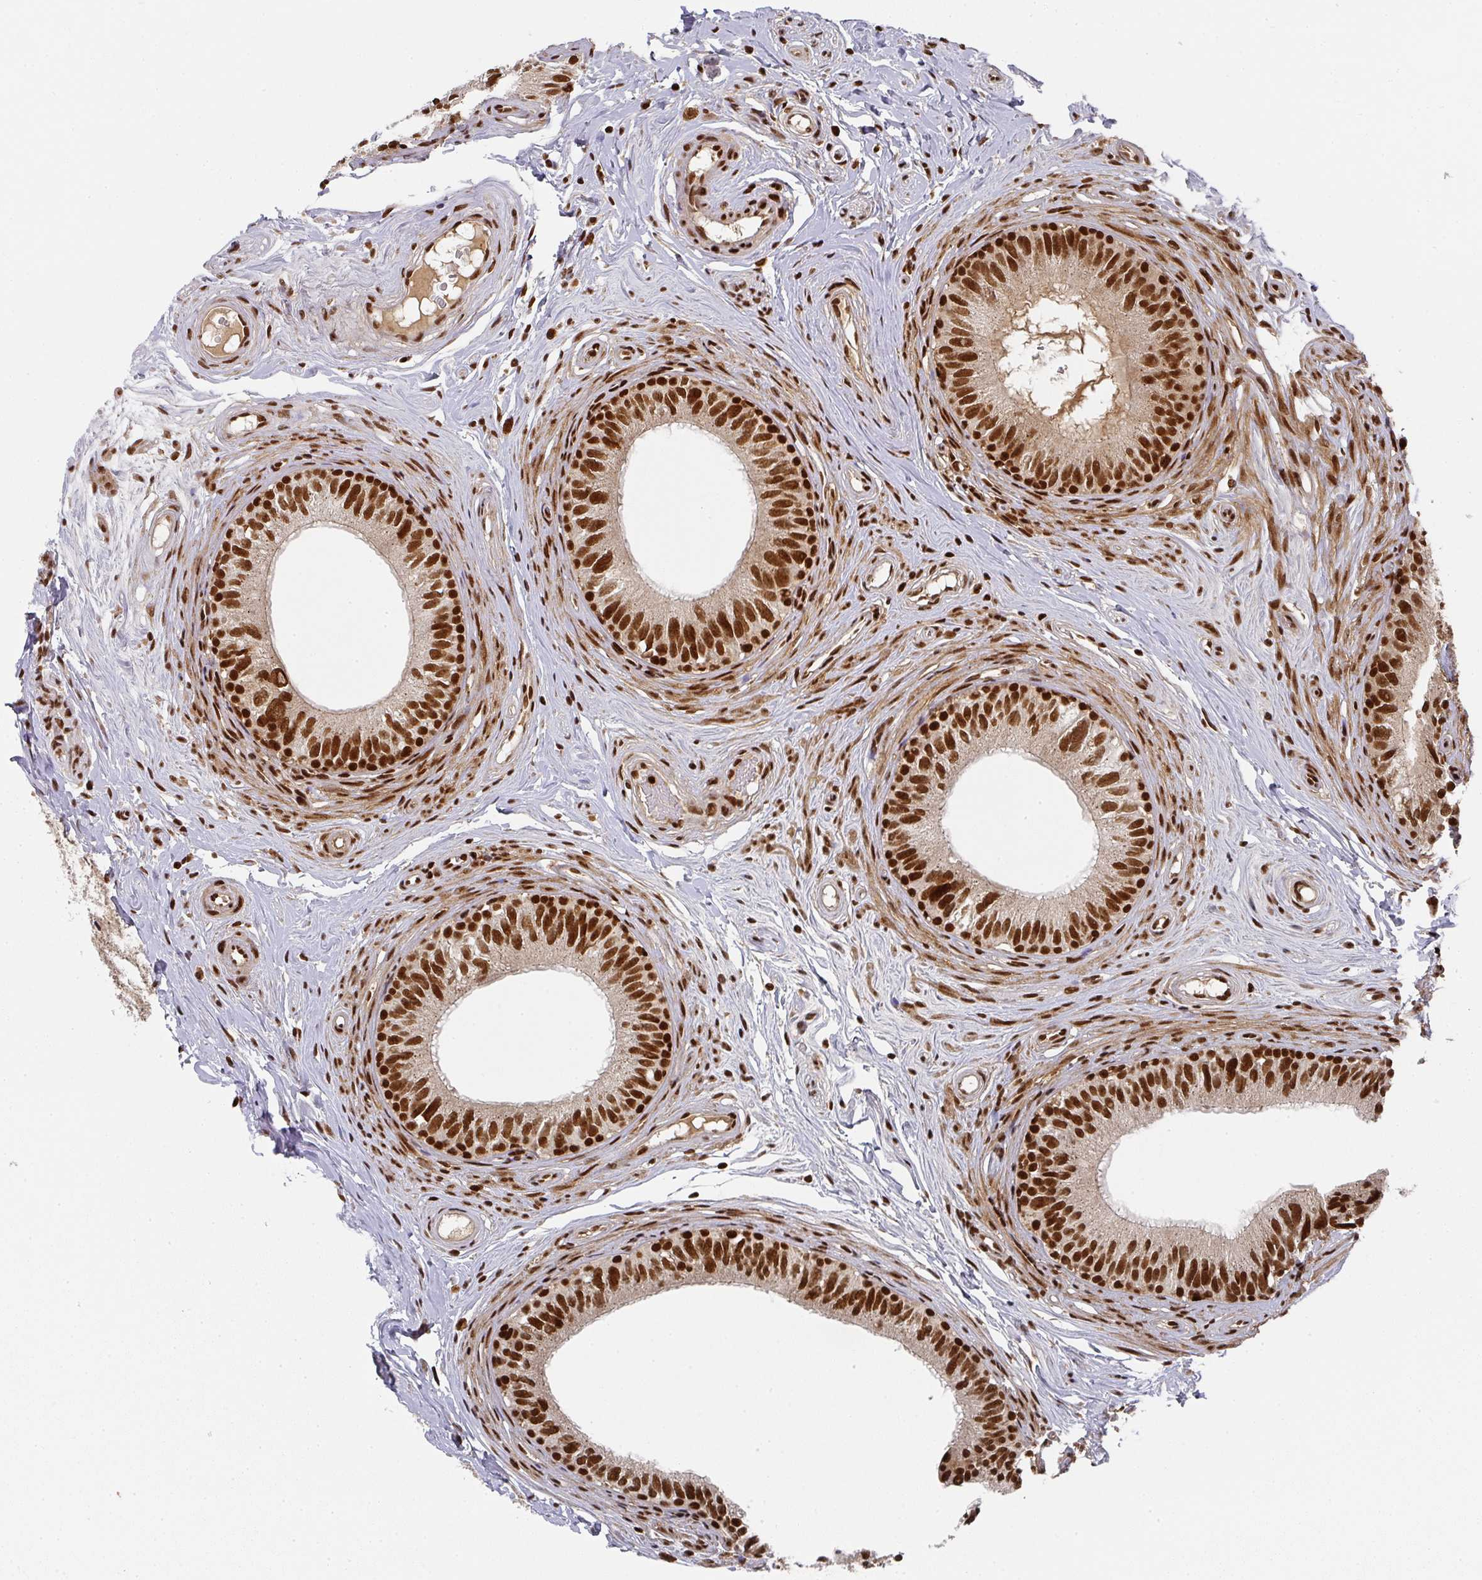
{"staining": {"intensity": "strong", "quantity": ">75%", "location": "nuclear"}, "tissue": "epididymis", "cell_type": "Glandular cells", "image_type": "normal", "snomed": [{"axis": "morphology", "description": "Normal tissue, NOS"}, {"axis": "morphology", "description": "Seminoma, NOS"}, {"axis": "topography", "description": "Testis"}, {"axis": "topography", "description": "Epididymis"}], "caption": "Brown immunohistochemical staining in normal human epididymis shows strong nuclear expression in approximately >75% of glandular cells. The protein is stained brown, and the nuclei are stained in blue (DAB (3,3'-diaminobenzidine) IHC with brightfield microscopy, high magnification).", "gene": "DIDO1", "patient": {"sex": "male", "age": 45}}